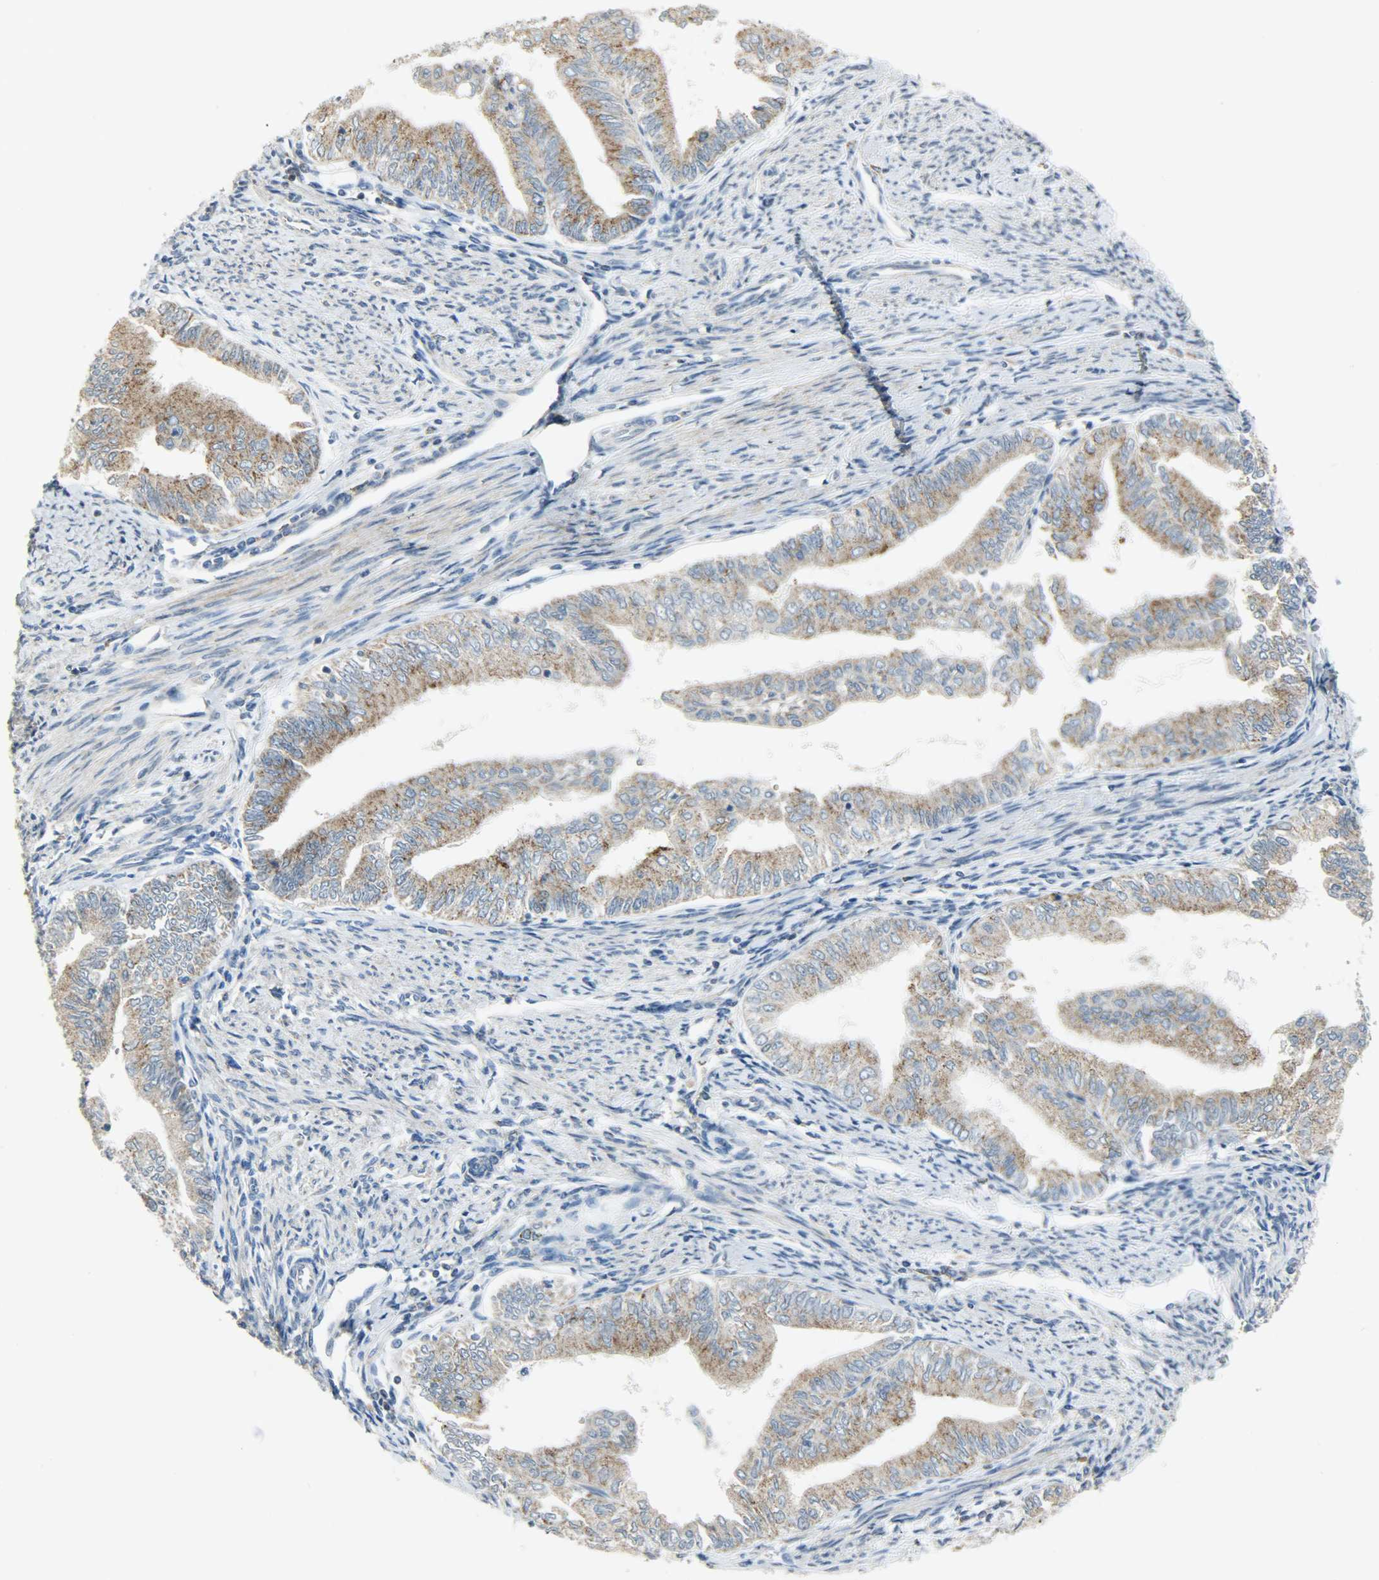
{"staining": {"intensity": "moderate", "quantity": ">75%", "location": "cytoplasmic/membranous"}, "tissue": "endometrial cancer", "cell_type": "Tumor cells", "image_type": "cancer", "snomed": [{"axis": "morphology", "description": "Adenocarcinoma, NOS"}, {"axis": "topography", "description": "Endometrium"}], "caption": "Immunohistochemical staining of human endometrial cancer exhibits medium levels of moderate cytoplasmic/membranous protein staining in about >75% of tumor cells.", "gene": "PPP1R1B", "patient": {"sex": "female", "age": 66}}